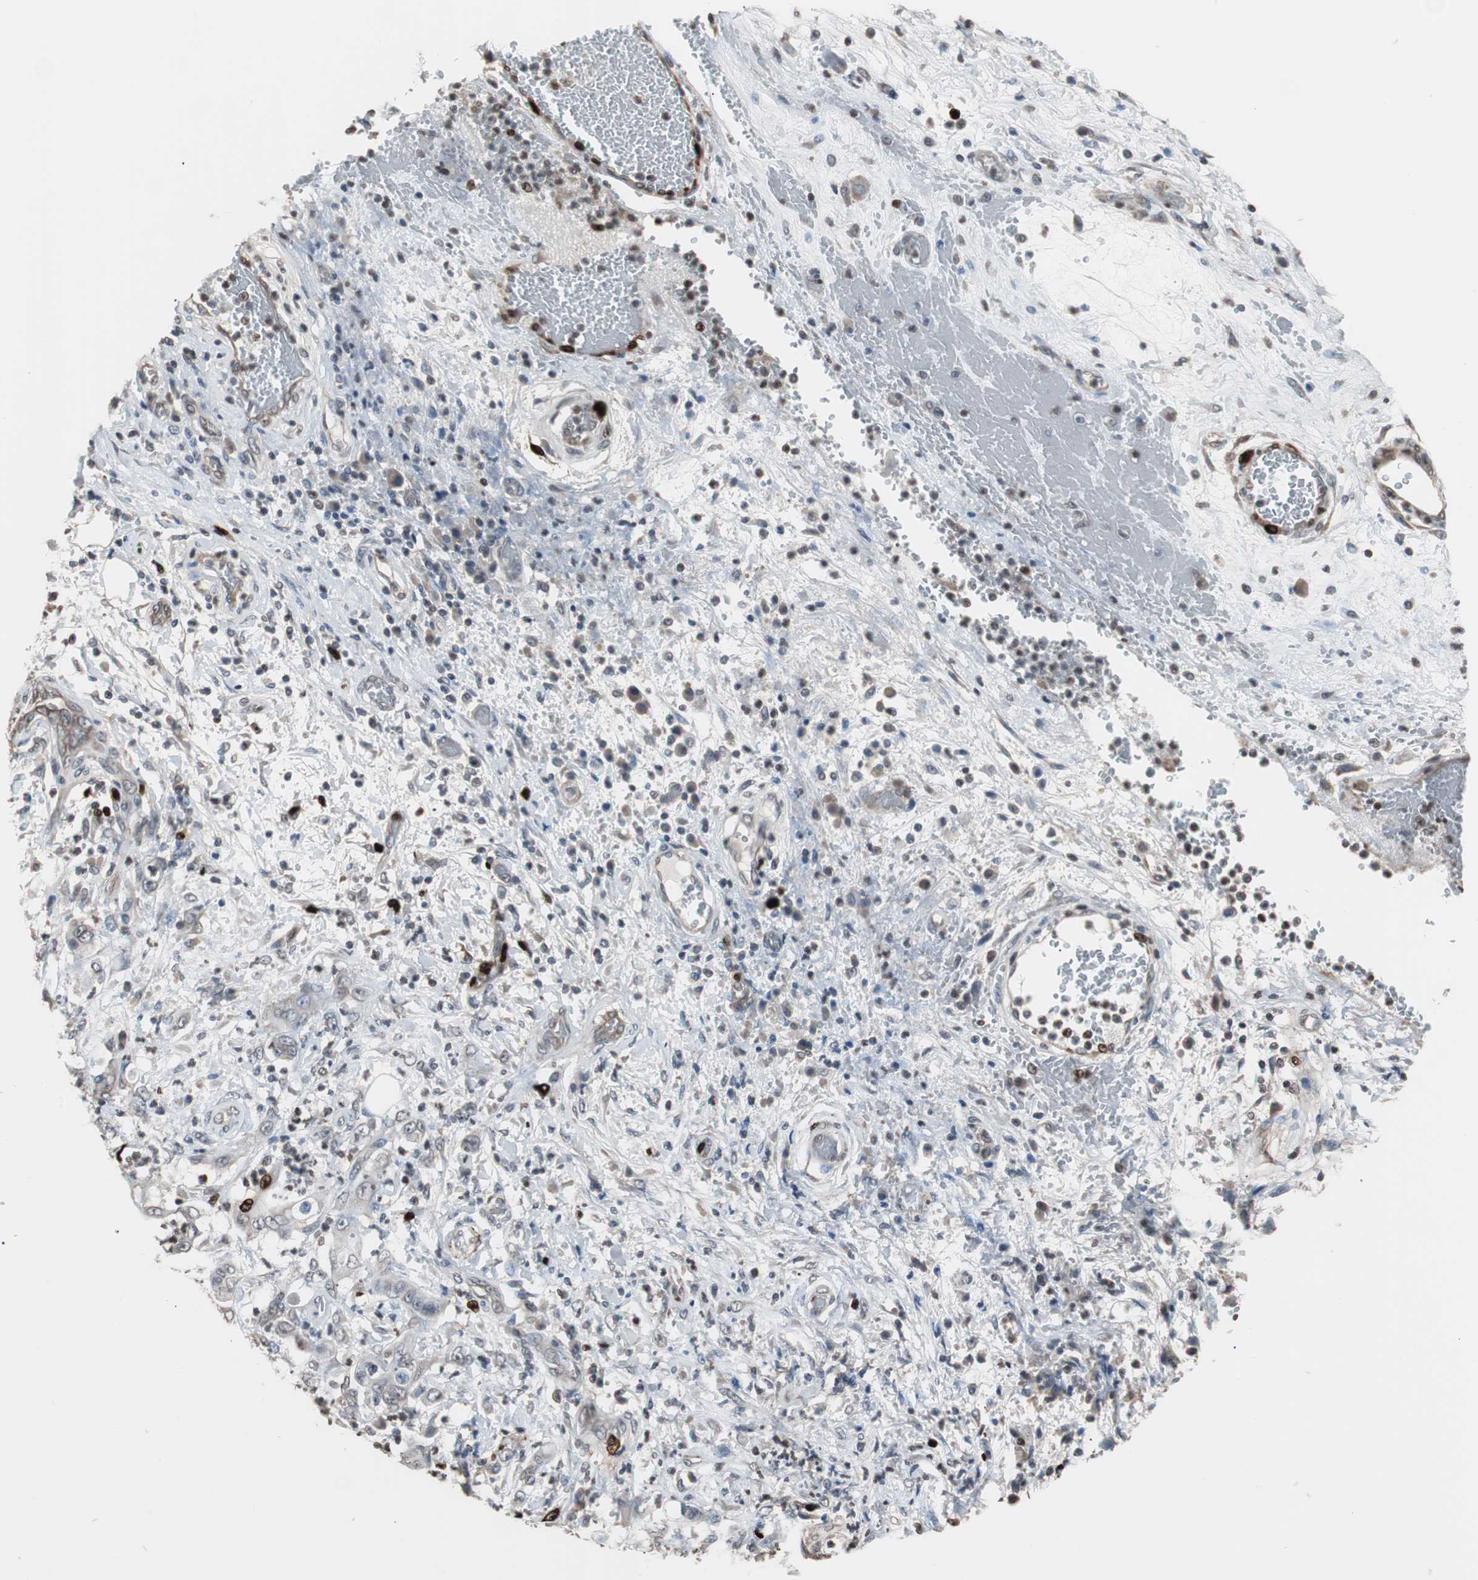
{"staining": {"intensity": "strong", "quantity": "<25%", "location": "cytoplasmic/membranous,nuclear"}, "tissue": "stomach cancer", "cell_type": "Tumor cells", "image_type": "cancer", "snomed": [{"axis": "morphology", "description": "Adenocarcinoma, NOS"}, {"axis": "topography", "description": "Stomach"}], "caption": "IHC histopathology image of neoplastic tissue: human adenocarcinoma (stomach) stained using immunohistochemistry (IHC) demonstrates medium levels of strong protein expression localized specifically in the cytoplasmic/membranous and nuclear of tumor cells, appearing as a cytoplasmic/membranous and nuclear brown color.", "gene": "TOP2A", "patient": {"sex": "female", "age": 73}}